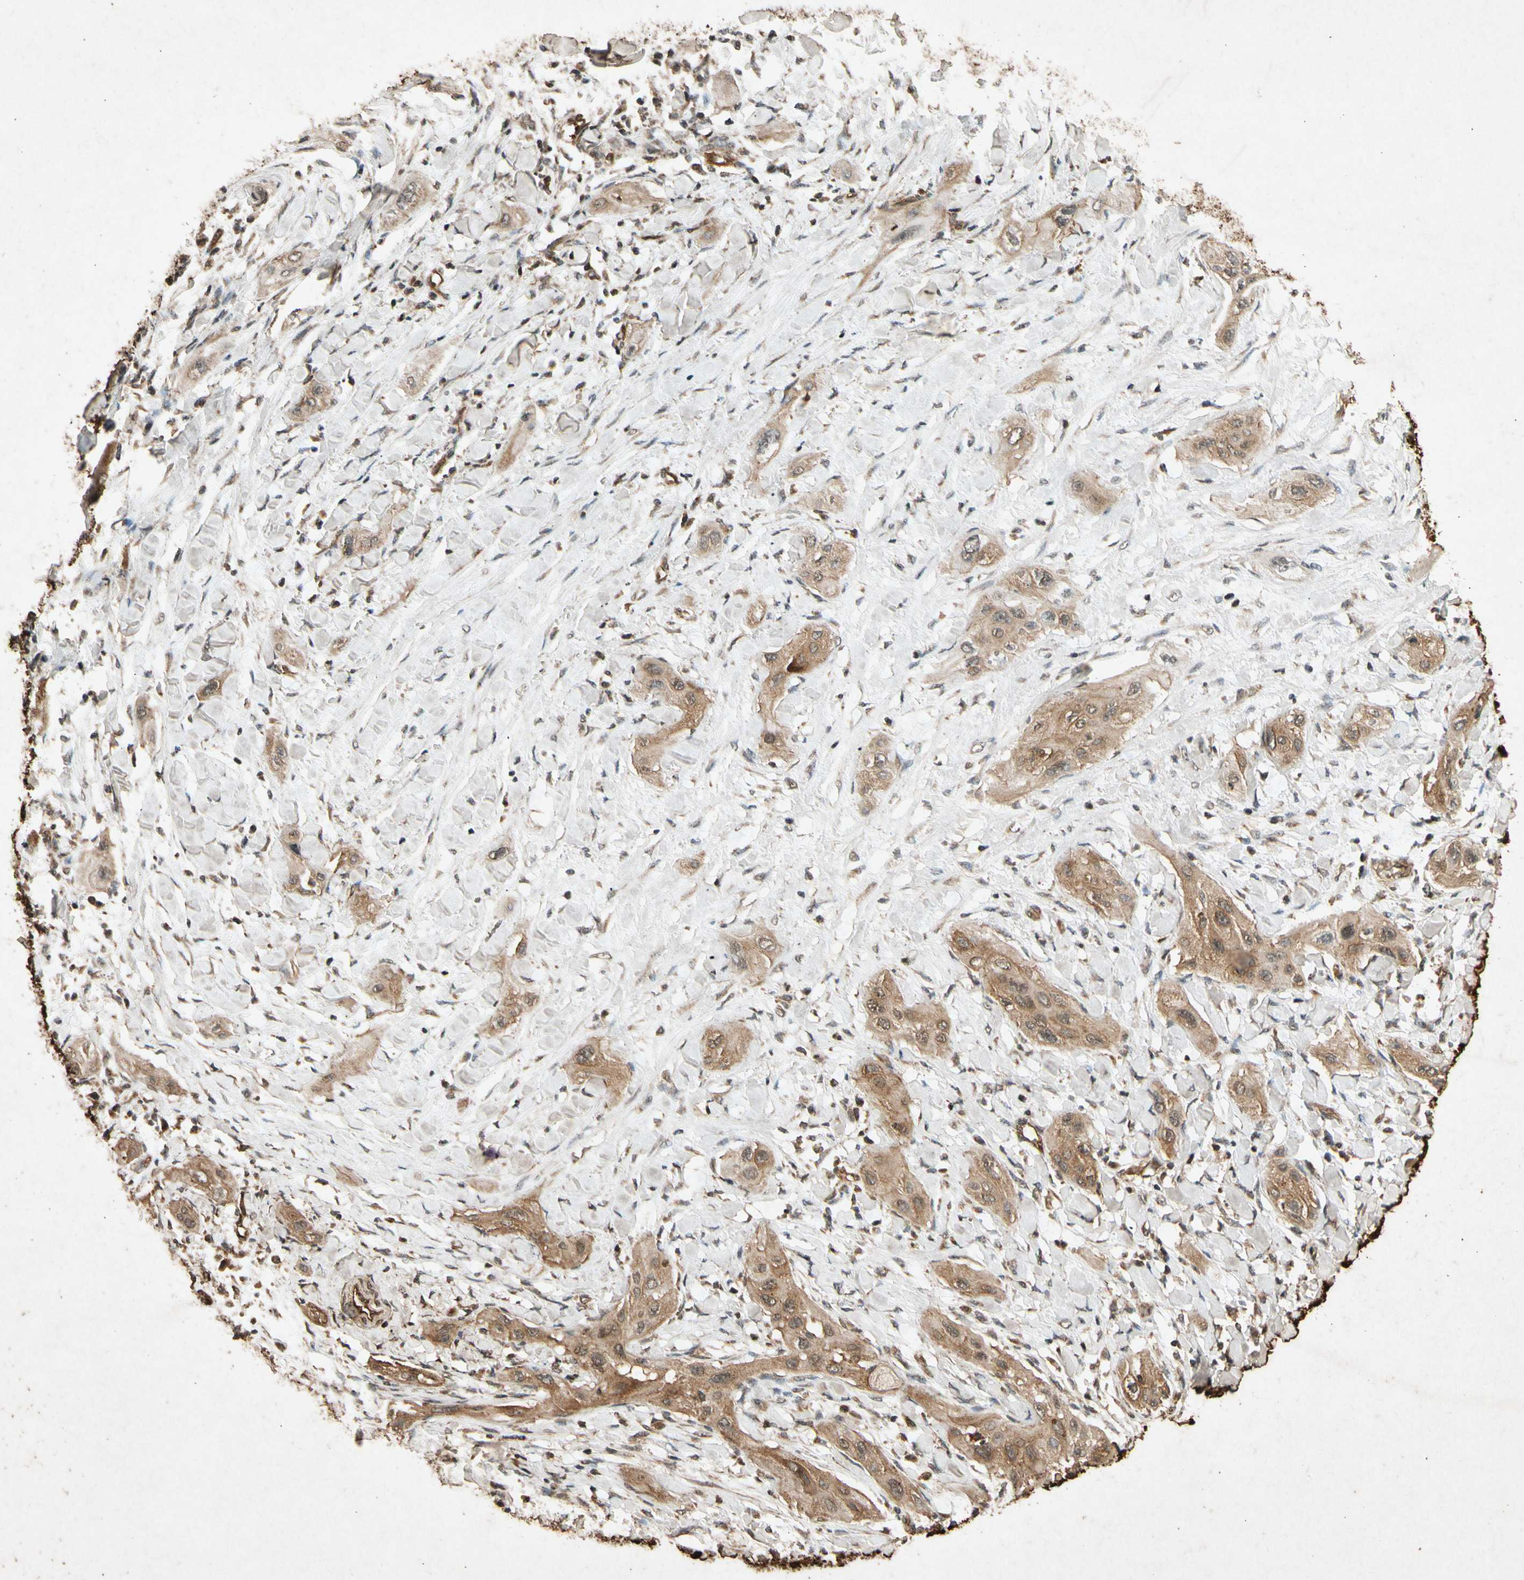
{"staining": {"intensity": "moderate", "quantity": ">75%", "location": "cytoplasmic/membranous"}, "tissue": "lung cancer", "cell_type": "Tumor cells", "image_type": "cancer", "snomed": [{"axis": "morphology", "description": "Squamous cell carcinoma, NOS"}, {"axis": "topography", "description": "Lung"}], "caption": "Immunohistochemistry image of lung cancer (squamous cell carcinoma) stained for a protein (brown), which reveals medium levels of moderate cytoplasmic/membranous staining in about >75% of tumor cells.", "gene": "TXN2", "patient": {"sex": "female", "age": 47}}